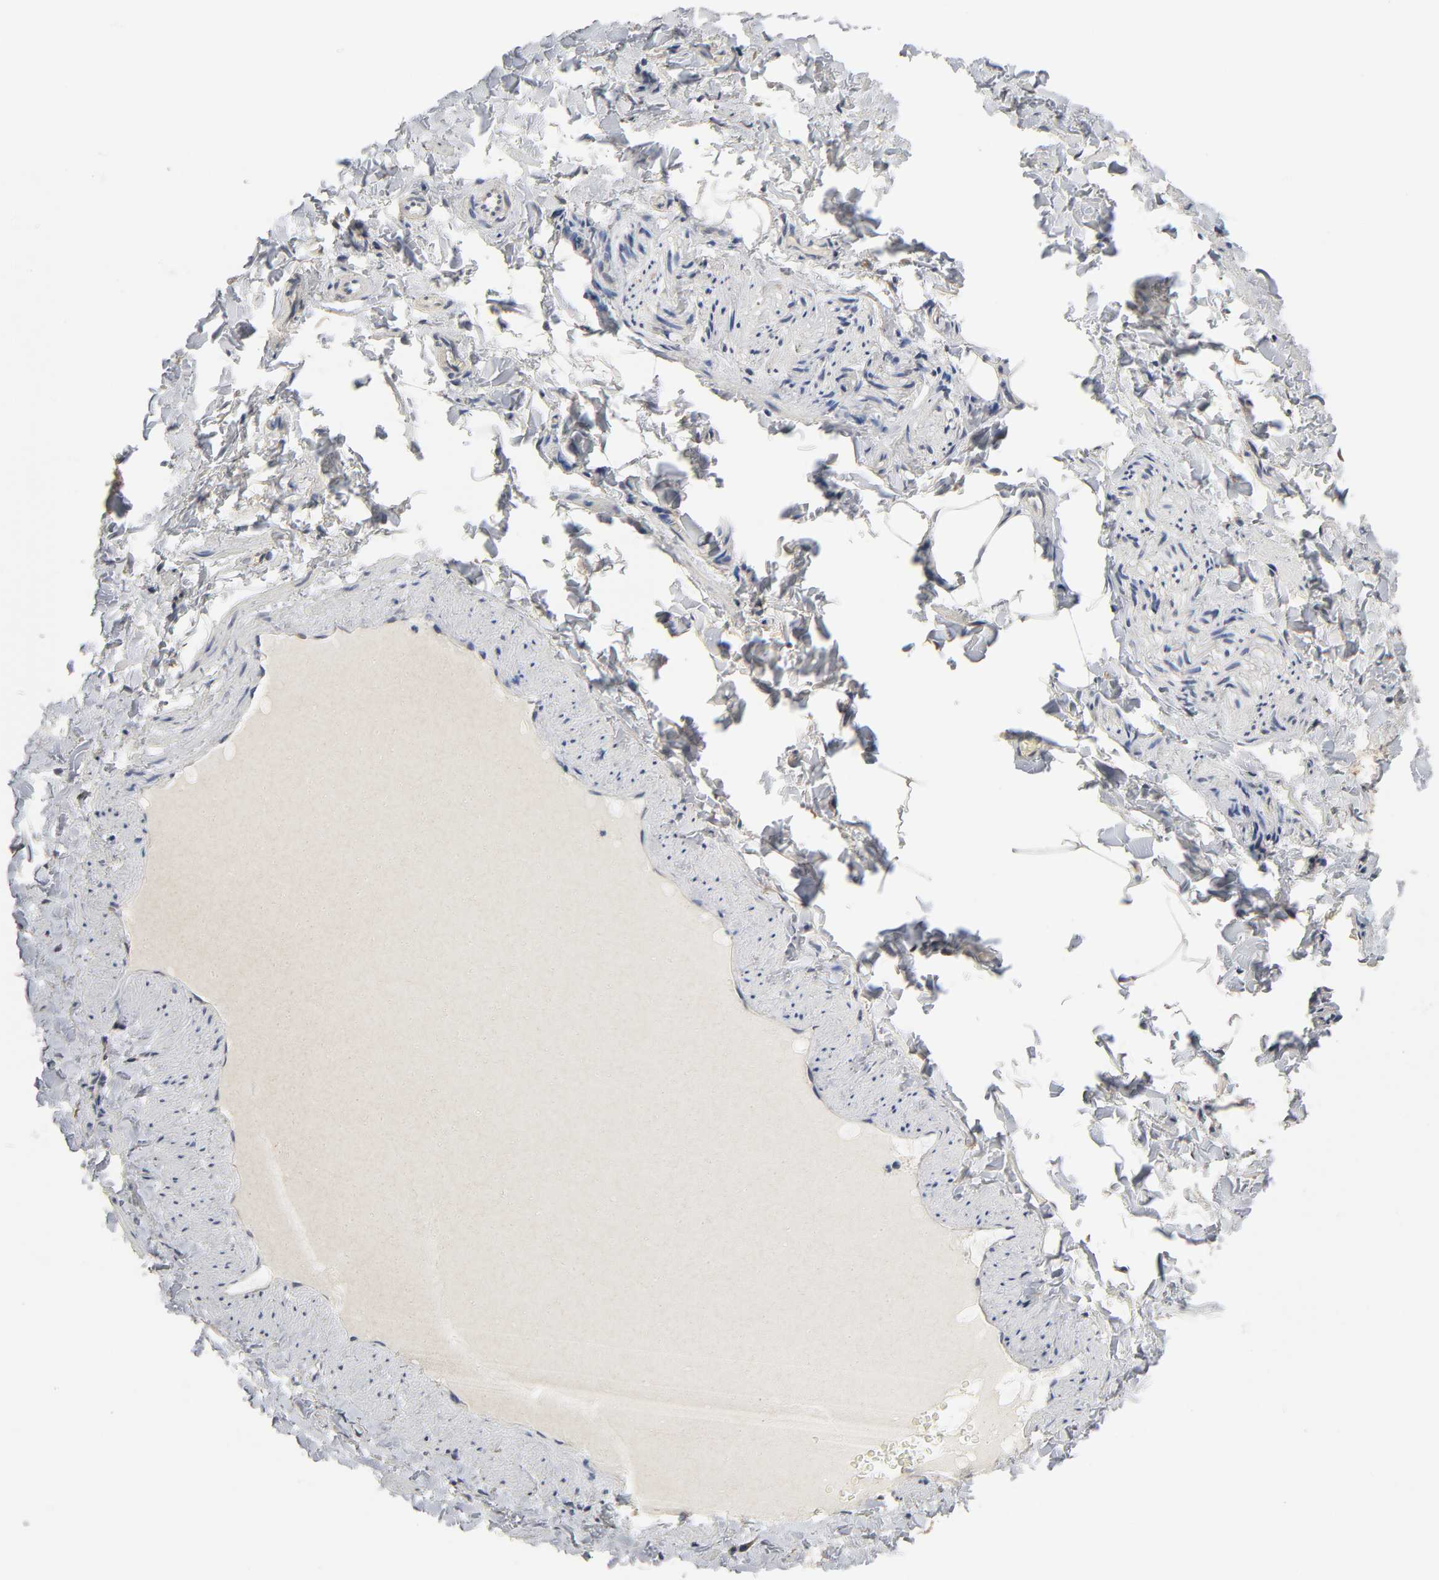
{"staining": {"intensity": "moderate", "quantity": "<25%", "location": "cytoplasmic/membranous"}, "tissue": "adipose tissue", "cell_type": "Adipocytes", "image_type": "normal", "snomed": [{"axis": "morphology", "description": "Normal tissue, NOS"}, {"axis": "topography", "description": "Vascular tissue"}], "caption": "Immunohistochemistry histopathology image of benign human adipose tissue stained for a protein (brown), which exhibits low levels of moderate cytoplasmic/membranous expression in approximately <25% of adipocytes.", "gene": "HDLBP", "patient": {"sex": "male", "age": 41}}